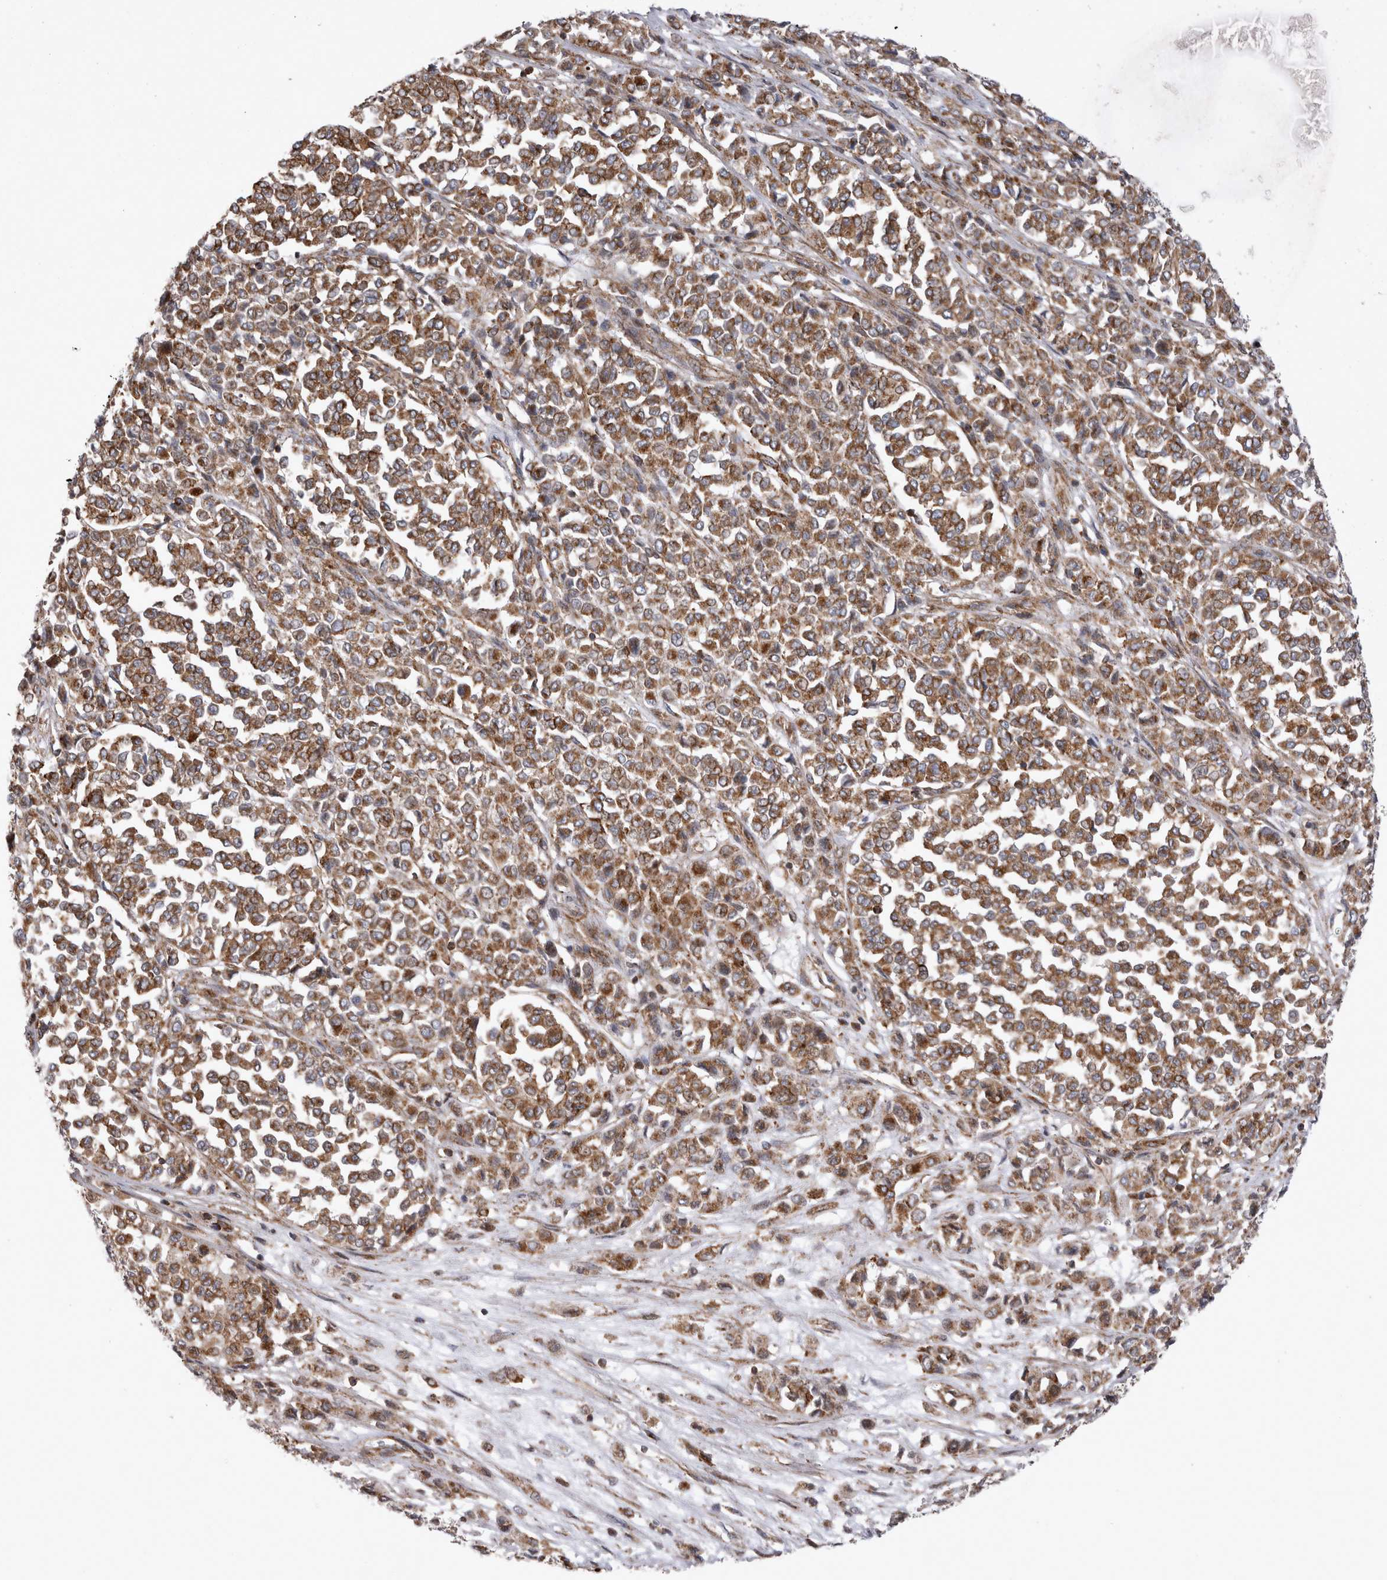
{"staining": {"intensity": "moderate", "quantity": ">75%", "location": "cytoplasmic/membranous"}, "tissue": "melanoma", "cell_type": "Tumor cells", "image_type": "cancer", "snomed": [{"axis": "morphology", "description": "Malignant melanoma, Metastatic site"}, {"axis": "topography", "description": "Pancreas"}], "caption": "A brown stain shows moderate cytoplasmic/membranous staining of a protein in melanoma tumor cells.", "gene": "TSPOAP1", "patient": {"sex": "female", "age": 30}}